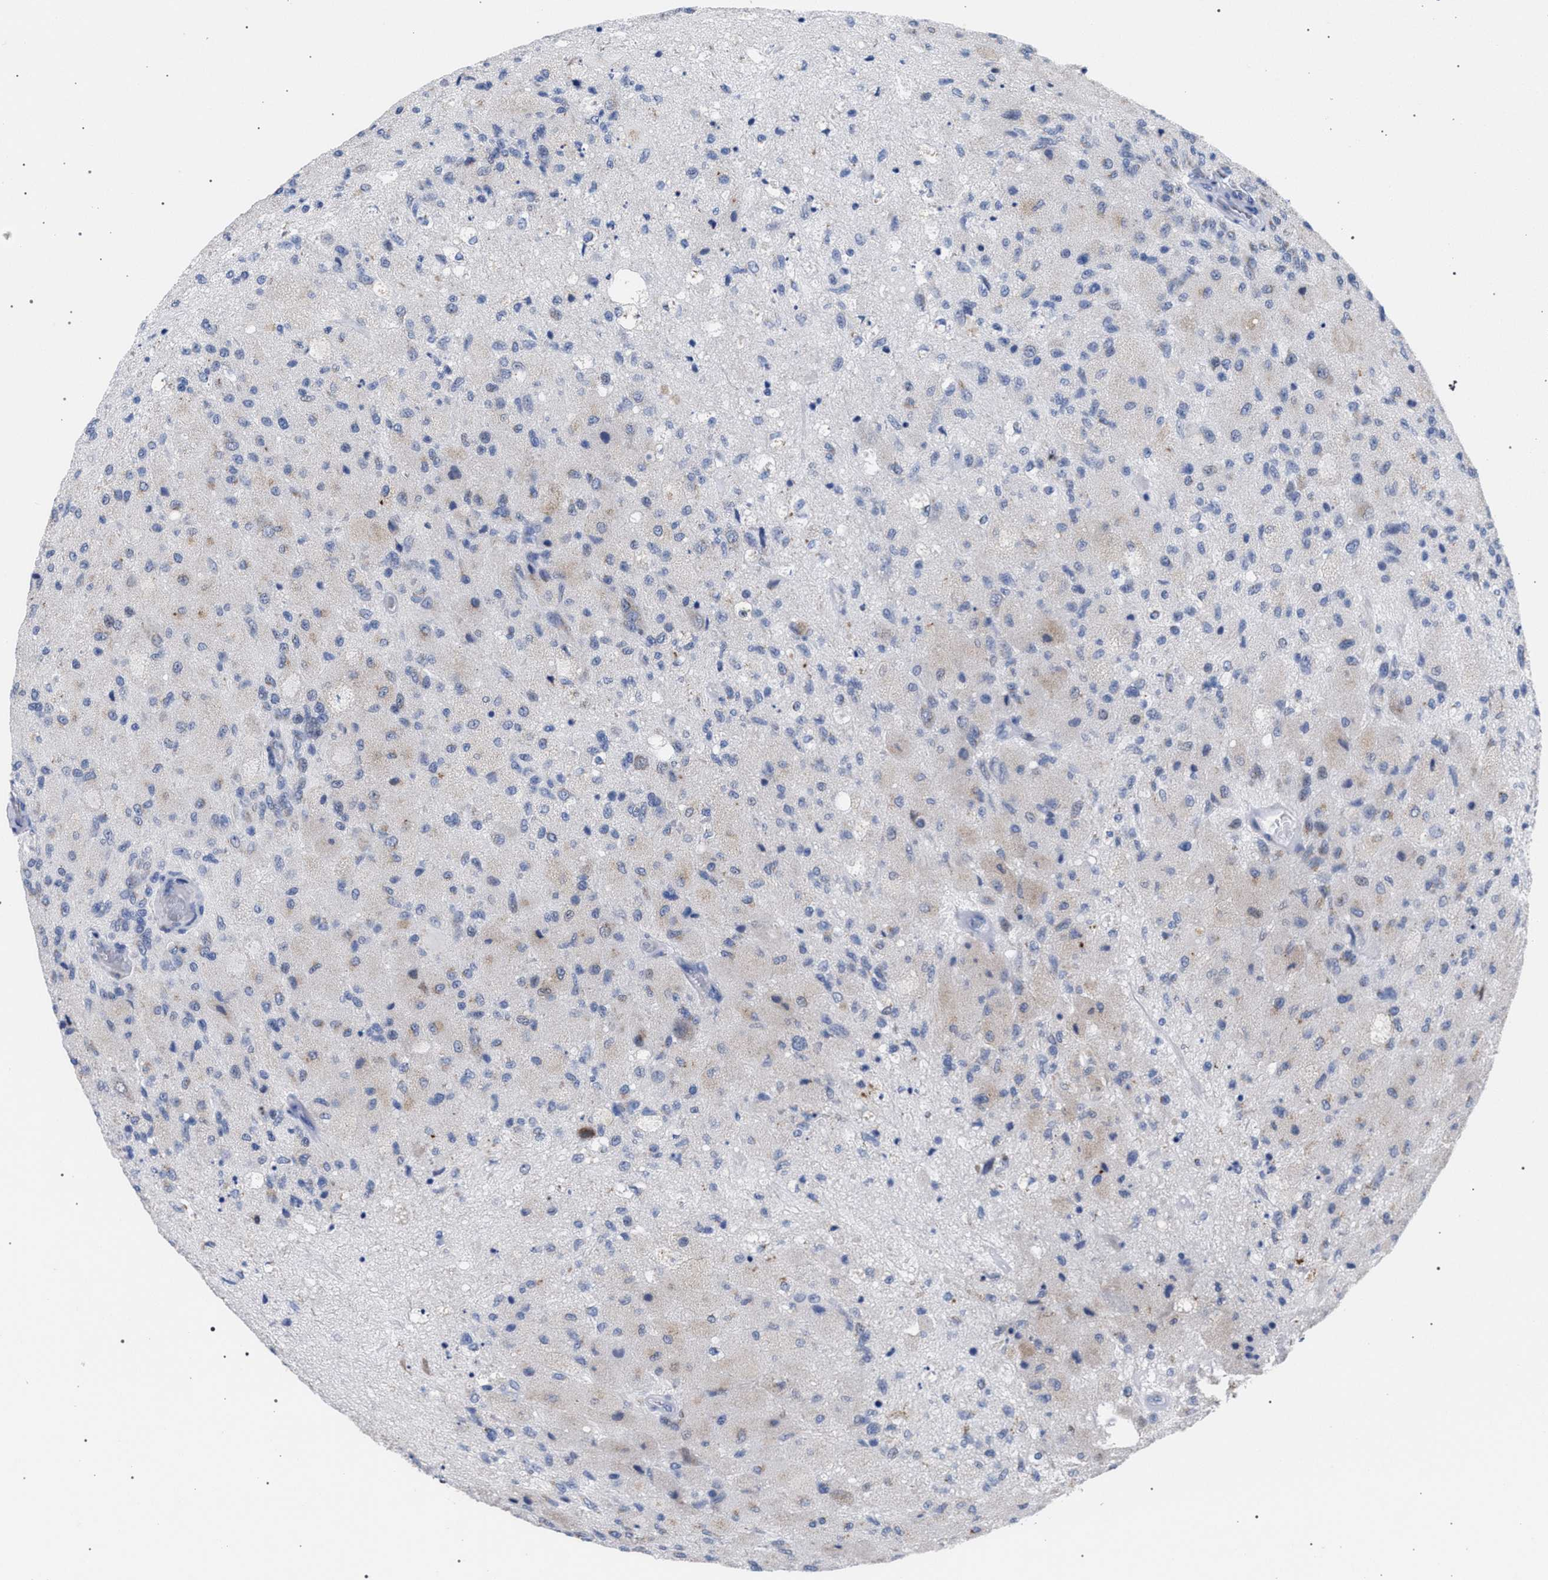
{"staining": {"intensity": "weak", "quantity": "<25%", "location": "cytoplasmic/membranous"}, "tissue": "glioma", "cell_type": "Tumor cells", "image_type": "cancer", "snomed": [{"axis": "morphology", "description": "Normal tissue, NOS"}, {"axis": "morphology", "description": "Glioma, malignant, High grade"}, {"axis": "topography", "description": "Cerebral cortex"}], "caption": "Tumor cells show no significant protein staining in glioma. (IHC, brightfield microscopy, high magnification).", "gene": "GOLGA2", "patient": {"sex": "male", "age": 77}}